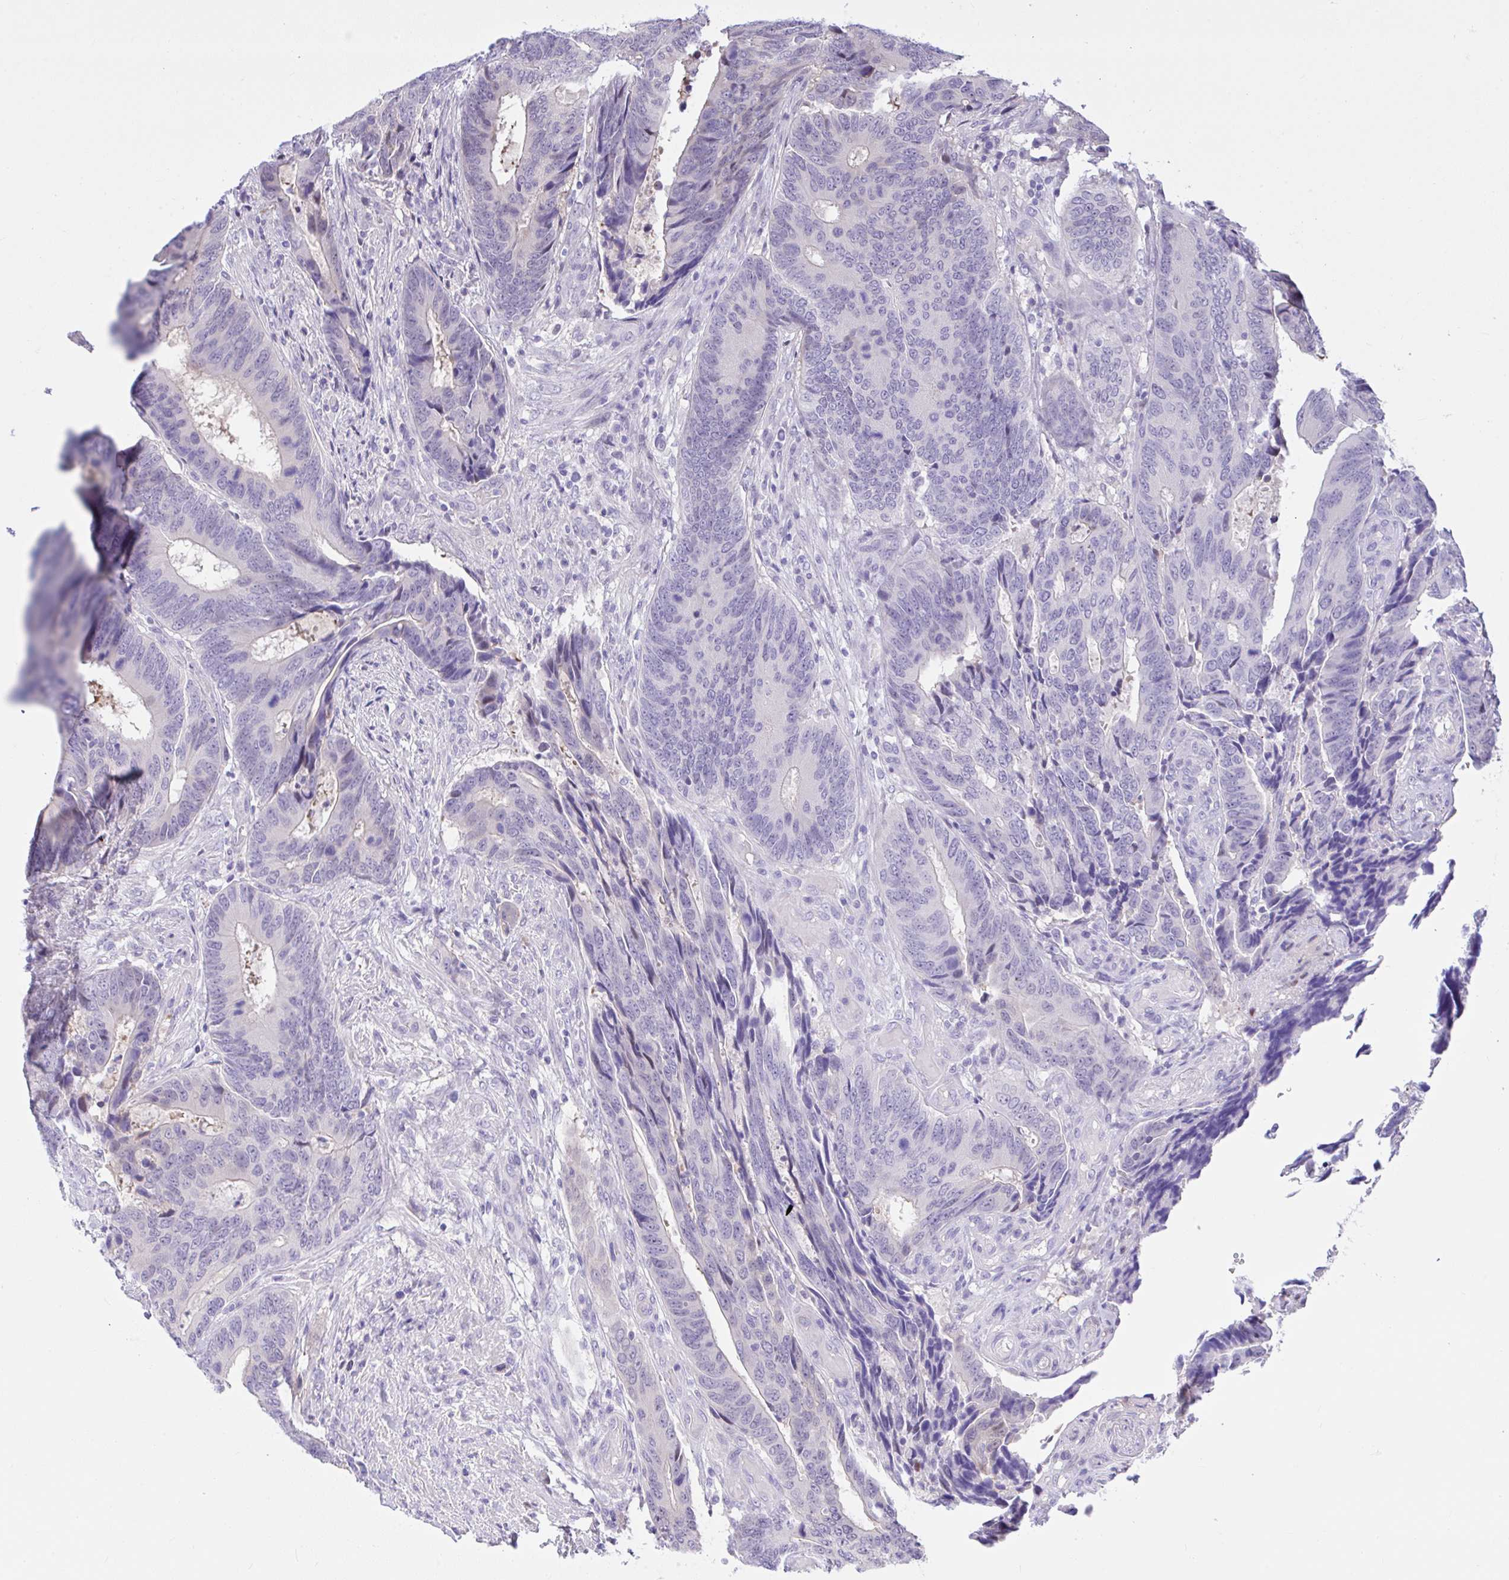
{"staining": {"intensity": "negative", "quantity": "none", "location": "none"}, "tissue": "colorectal cancer", "cell_type": "Tumor cells", "image_type": "cancer", "snomed": [{"axis": "morphology", "description": "Adenocarcinoma, NOS"}, {"axis": "topography", "description": "Colon"}], "caption": "Protein analysis of colorectal cancer (adenocarcinoma) displays no significant staining in tumor cells.", "gene": "ZNF485", "patient": {"sex": "male", "age": 87}}